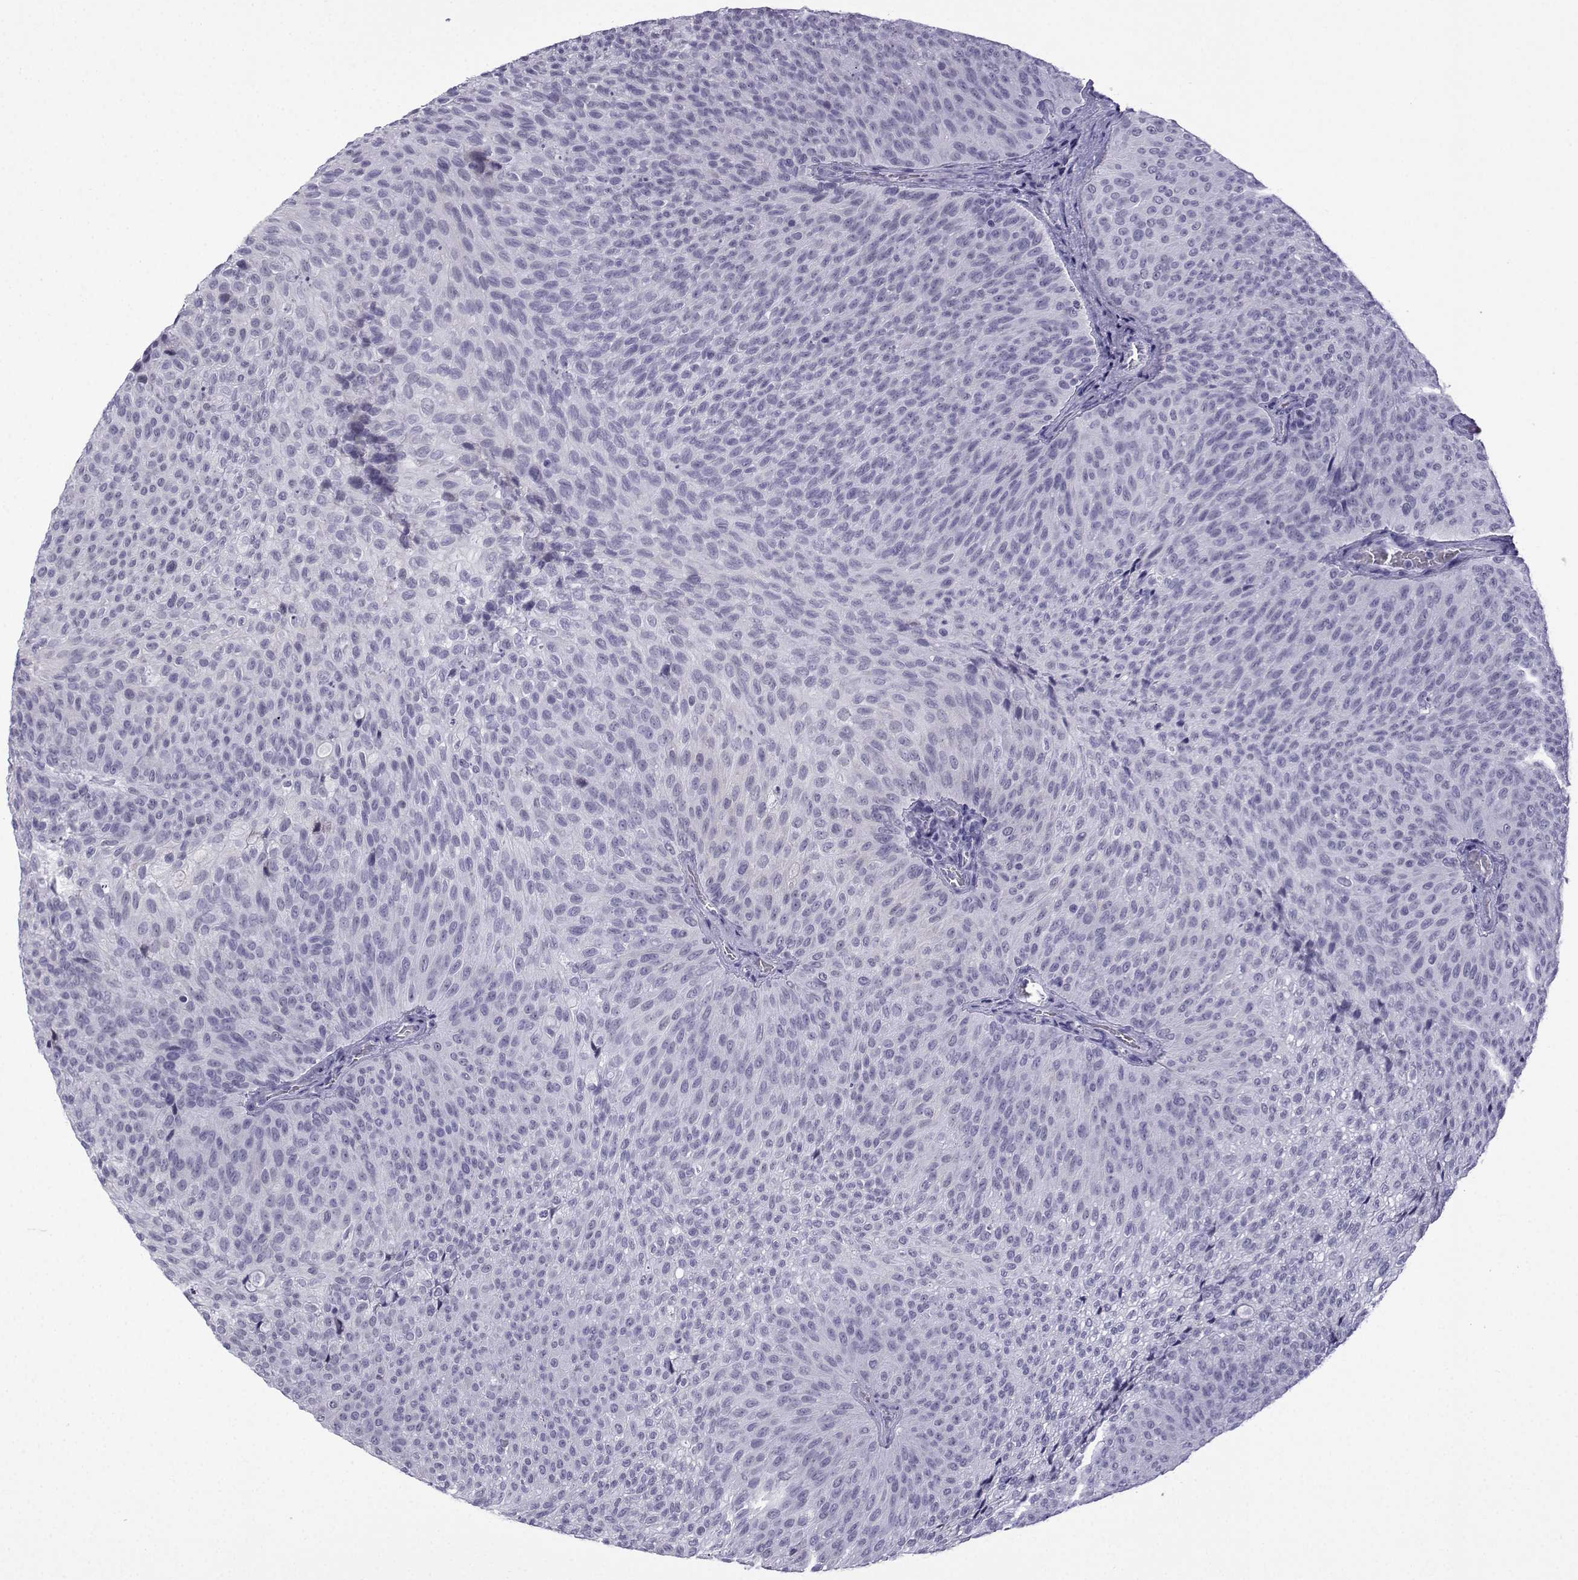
{"staining": {"intensity": "negative", "quantity": "none", "location": "none"}, "tissue": "urothelial cancer", "cell_type": "Tumor cells", "image_type": "cancer", "snomed": [{"axis": "morphology", "description": "Urothelial carcinoma, Low grade"}, {"axis": "topography", "description": "Urinary bladder"}], "caption": "IHC of urothelial cancer reveals no staining in tumor cells.", "gene": "MRGBP", "patient": {"sex": "male", "age": 78}}